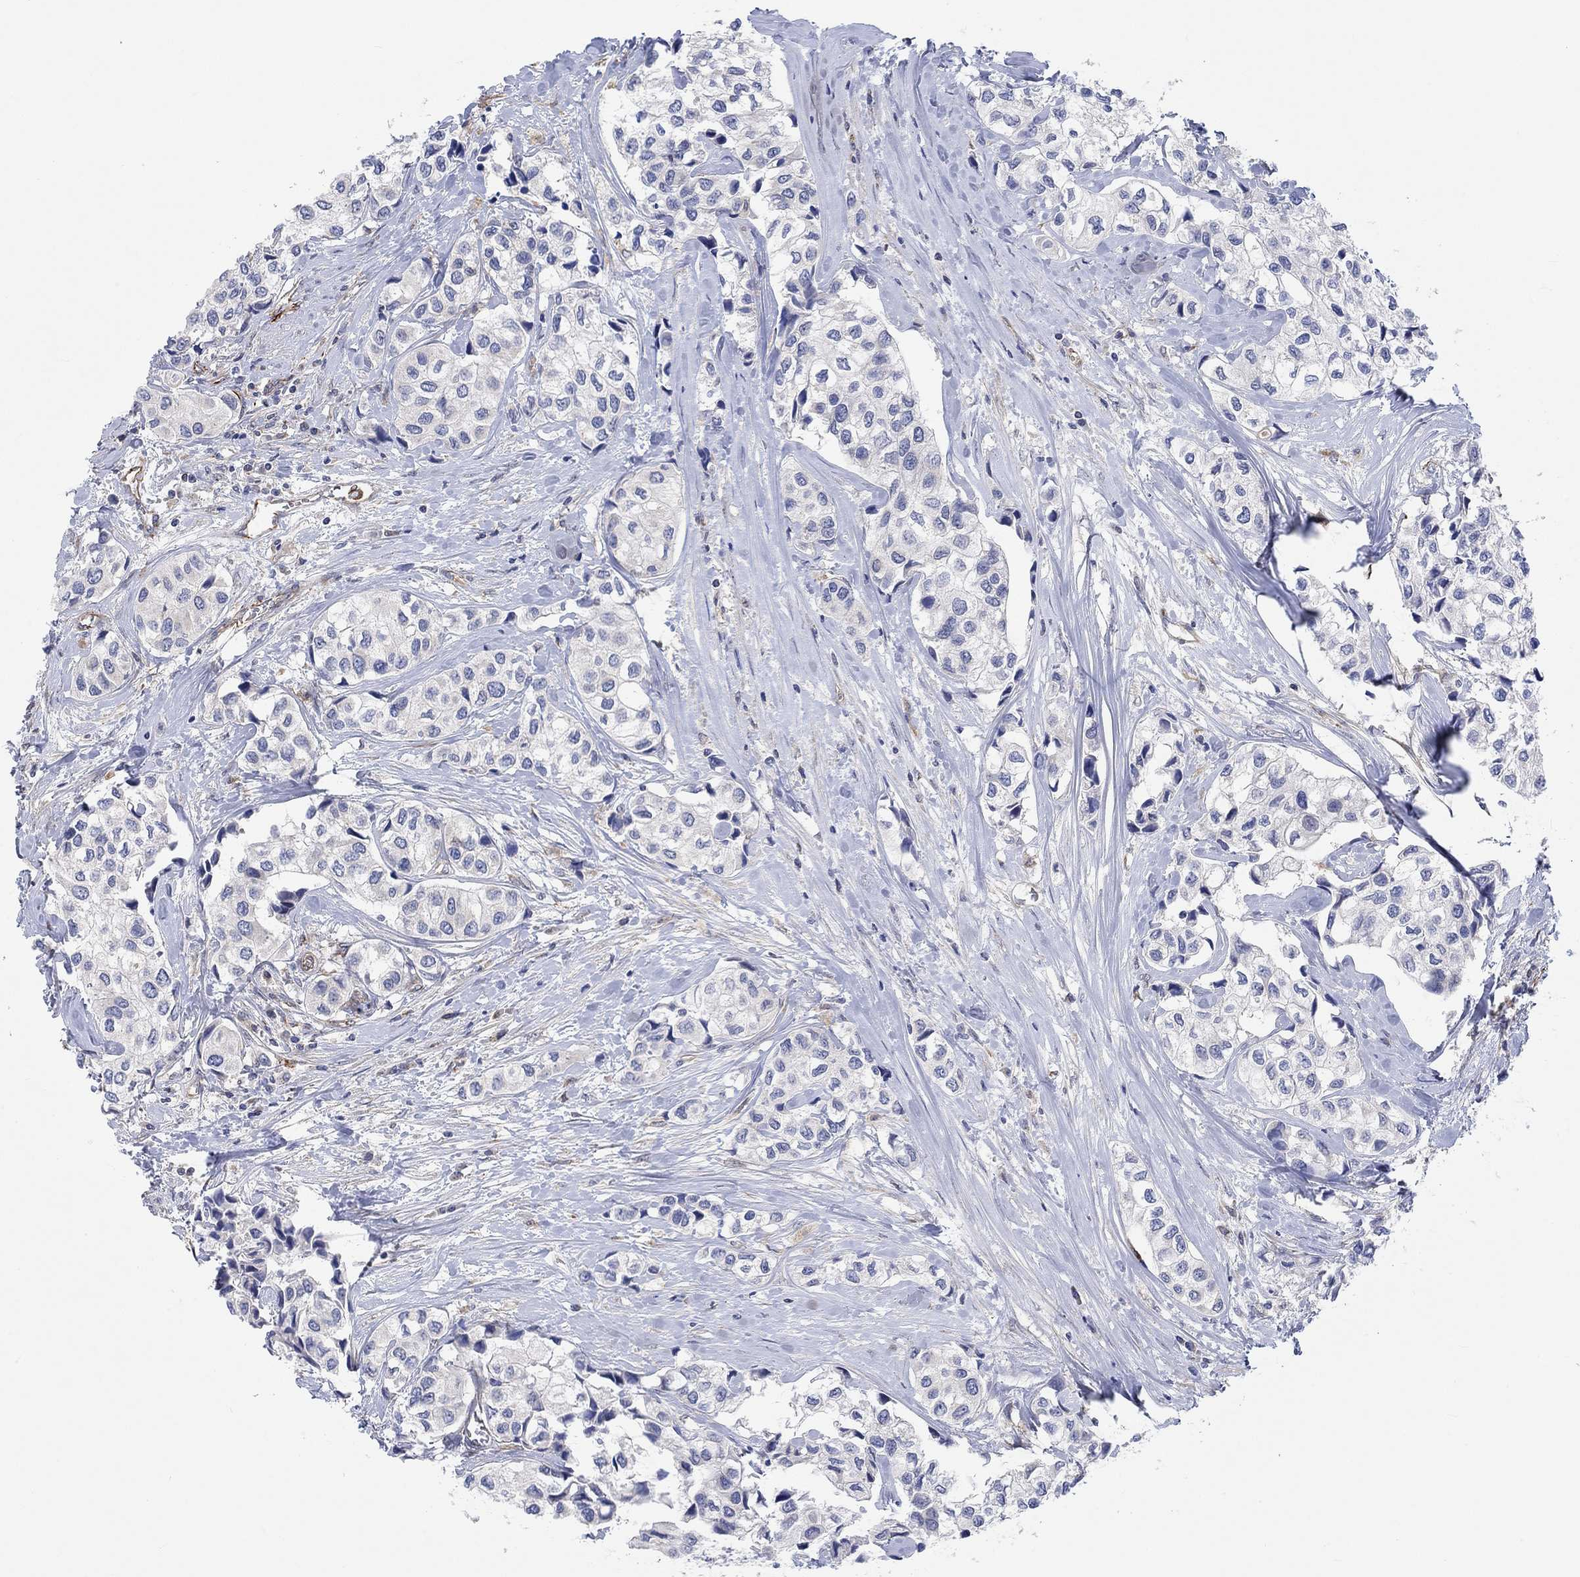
{"staining": {"intensity": "negative", "quantity": "none", "location": "none"}, "tissue": "urothelial cancer", "cell_type": "Tumor cells", "image_type": "cancer", "snomed": [{"axis": "morphology", "description": "Urothelial carcinoma, High grade"}, {"axis": "topography", "description": "Urinary bladder"}], "caption": "Immunohistochemical staining of urothelial cancer reveals no significant expression in tumor cells.", "gene": "CAMK1D", "patient": {"sex": "male", "age": 73}}